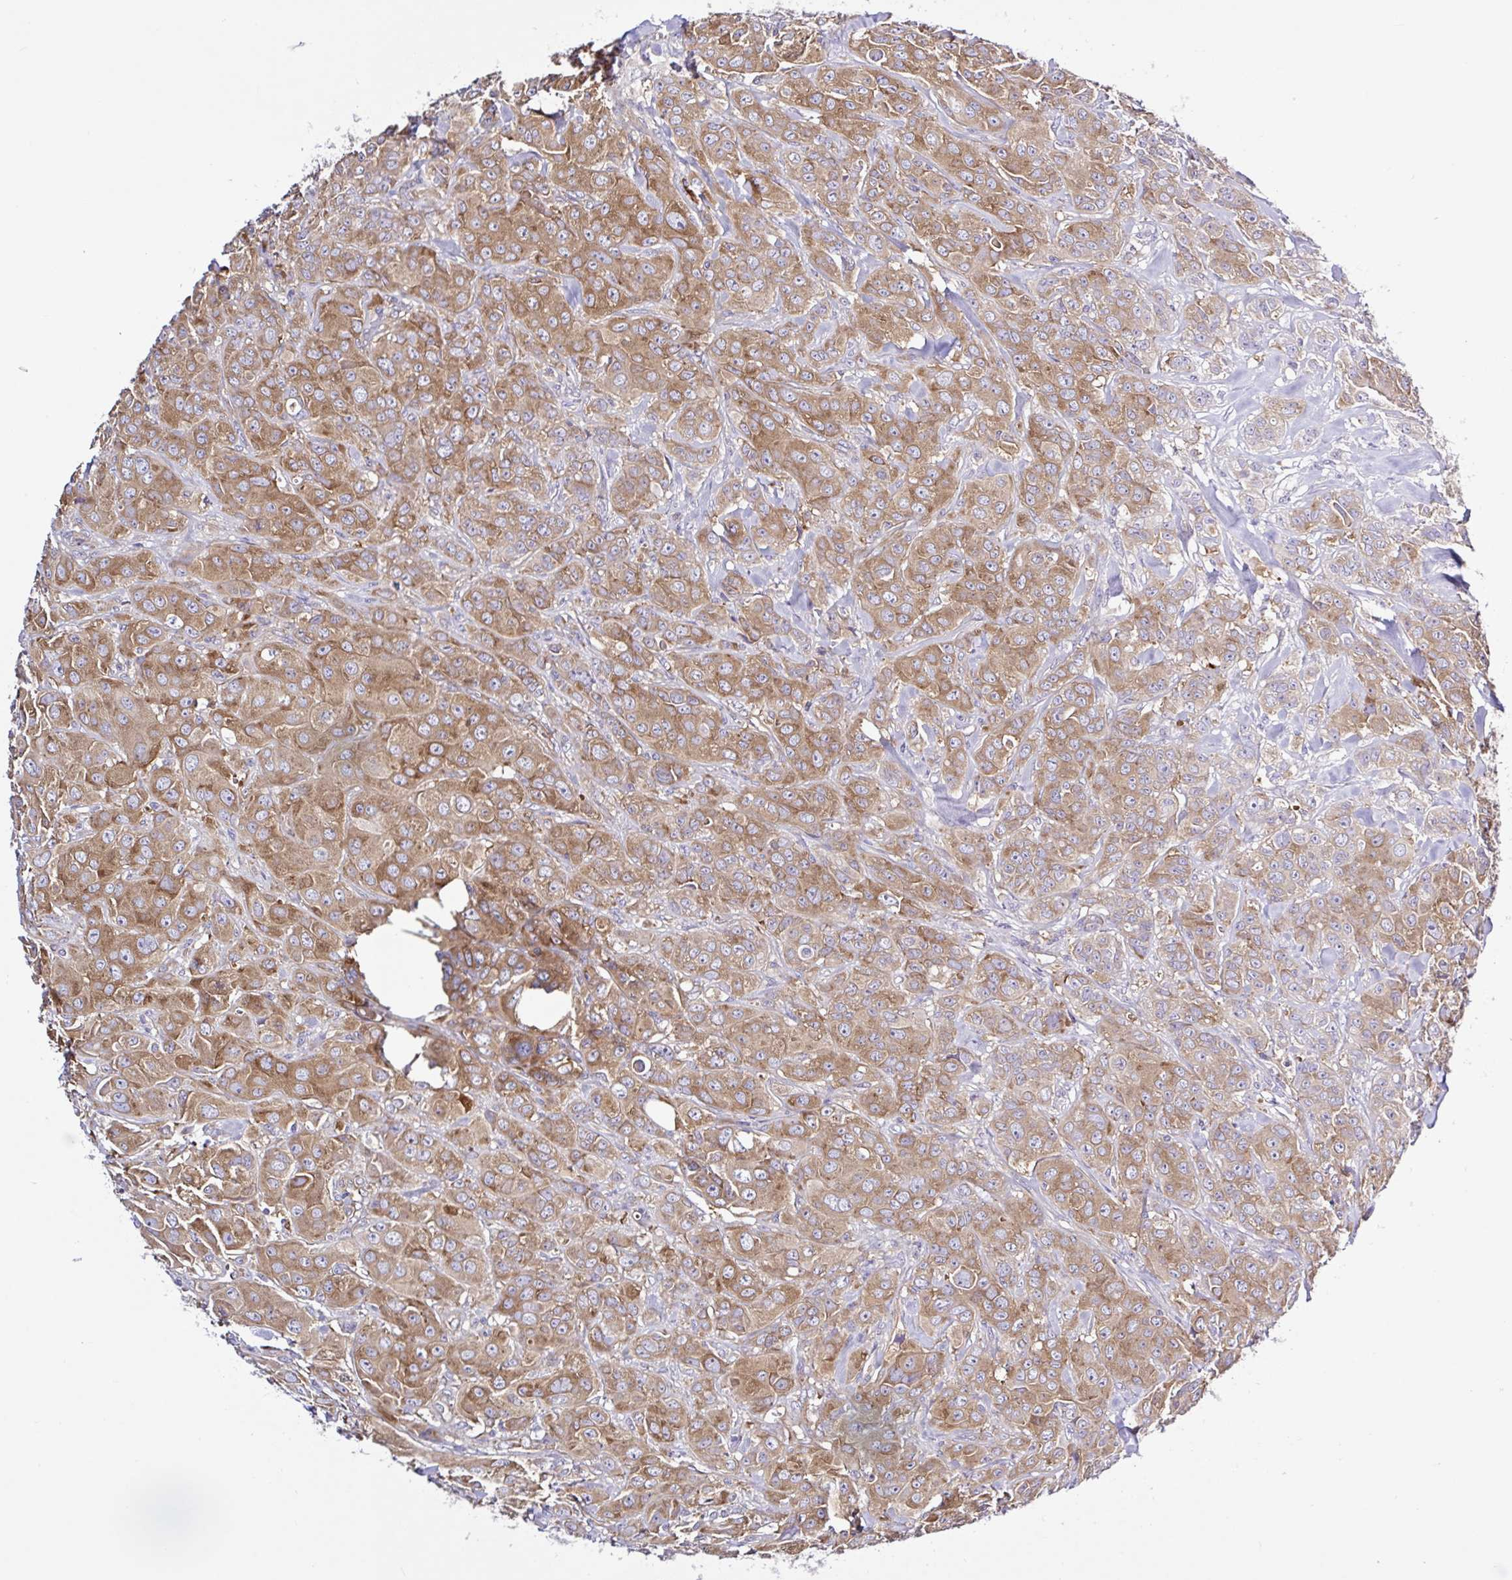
{"staining": {"intensity": "moderate", "quantity": ">75%", "location": "cytoplasmic/membranous"}, "tissue": "breast cancer", "cell_type": "Tumor cells", "image_type": "cancer", "snomed": [{"axis": "morphology", "description": "Normal tissue, NOS"}, {"axis": "morphology", "description": "Duct carcinoma"}, {"axis": "topography", "description": "Breast"}], "caption": "Tumor cells display medium levels of moderate cytoplasmic/membranous staining in approximately >75% of cells in invasive ductal carcinoma (breast).", "gene": "LARS1", "patient": {"sex": "female", "age": 43}}